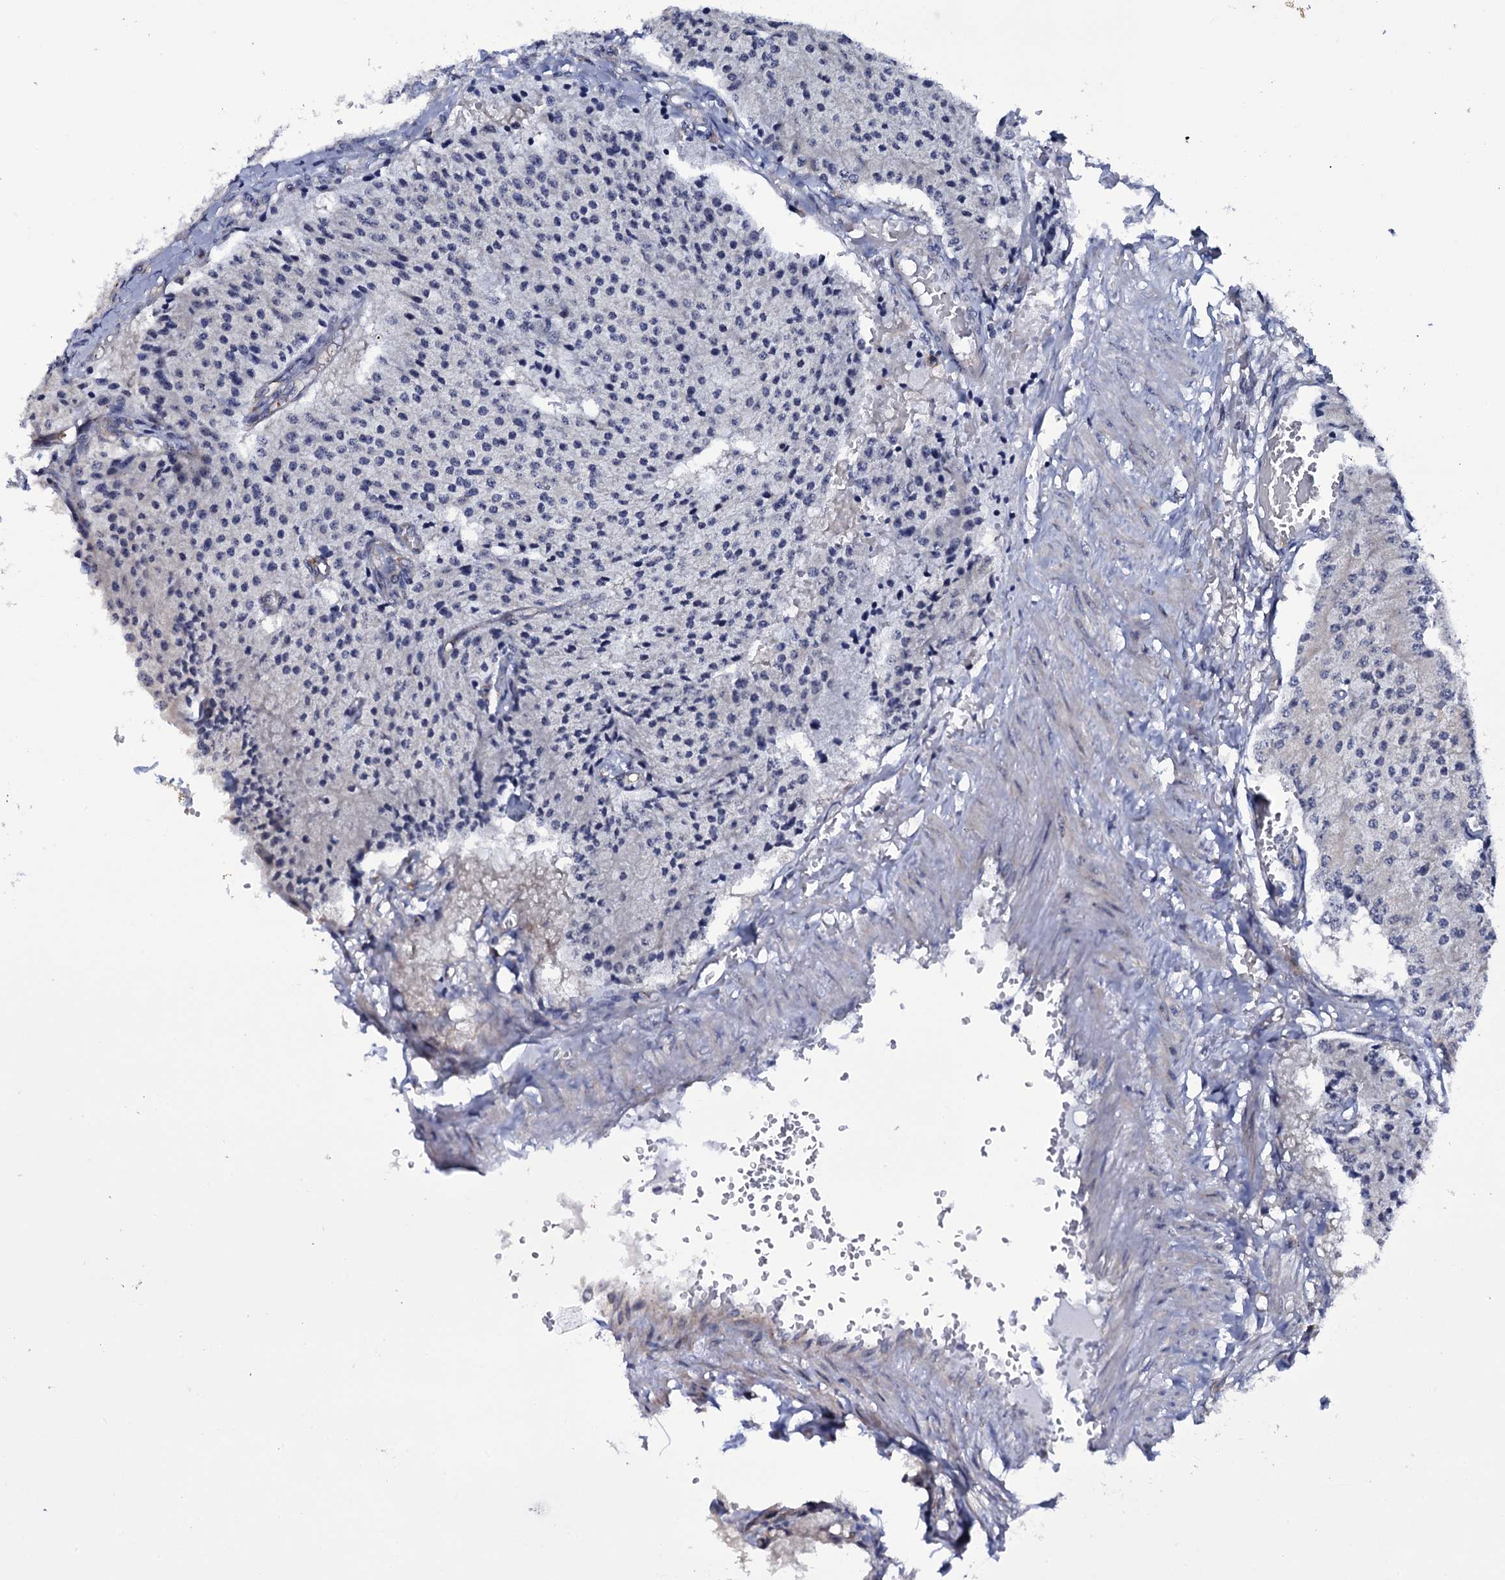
{"staining": {"intensity": "negative", "quantity": "none", "location": "none"}, "tissue": "carcinoid", "cell_type": "Tumor cells", "image_type": "cancer", "snomed": [{"axis": "morphology", "description": "Carcinoid, malignant, NOS"}, {"axis": "topography", "description": "Colon"}], "caption": "Tumor cells are negative for protein expression in human carcinoid.", "gene": "GAREM1", "patient": {"sex": "female", "age": 52}}